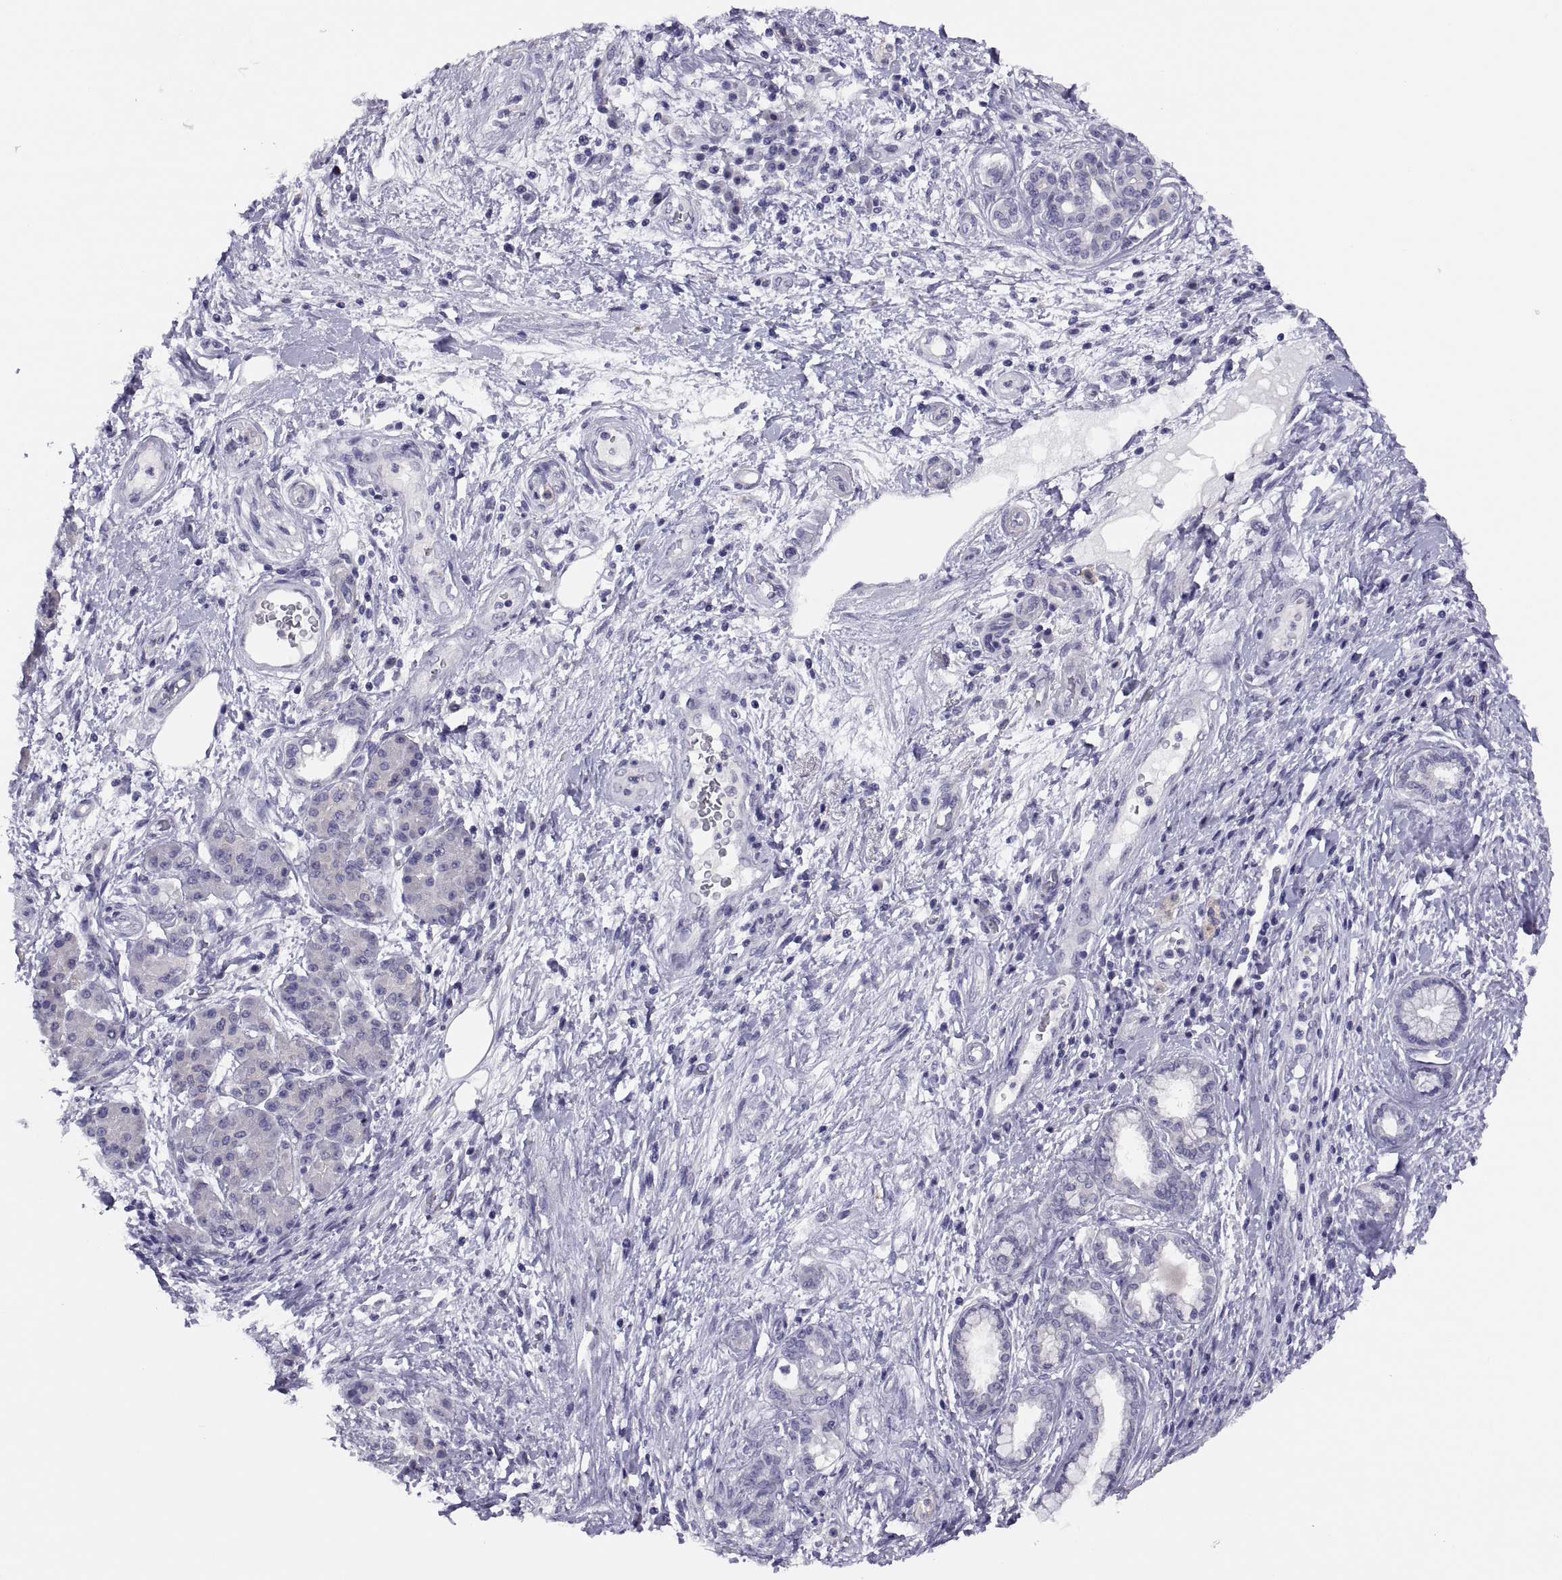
{"staining": {"intensity": "negative", "quantity": "none", "location": "none"}, "tissue": "pancreatic cancer", "cell_type": "Tumor cells", "image_type": "cancer", "snomed": [{"axis": "morphology", "description": "Adenocarcinoma, NOS"}, {"axis": "topography", "description": "Pancreas"}], "caption": "High power microscopy micrograph of an immunohistochemistry (IHC) micrograph of pancreatic cancer (adenocarcinoma), revealing no significant expression in tumor cells.", "gene": "STRC", "patient": {"sex": "female", "age": 73}}